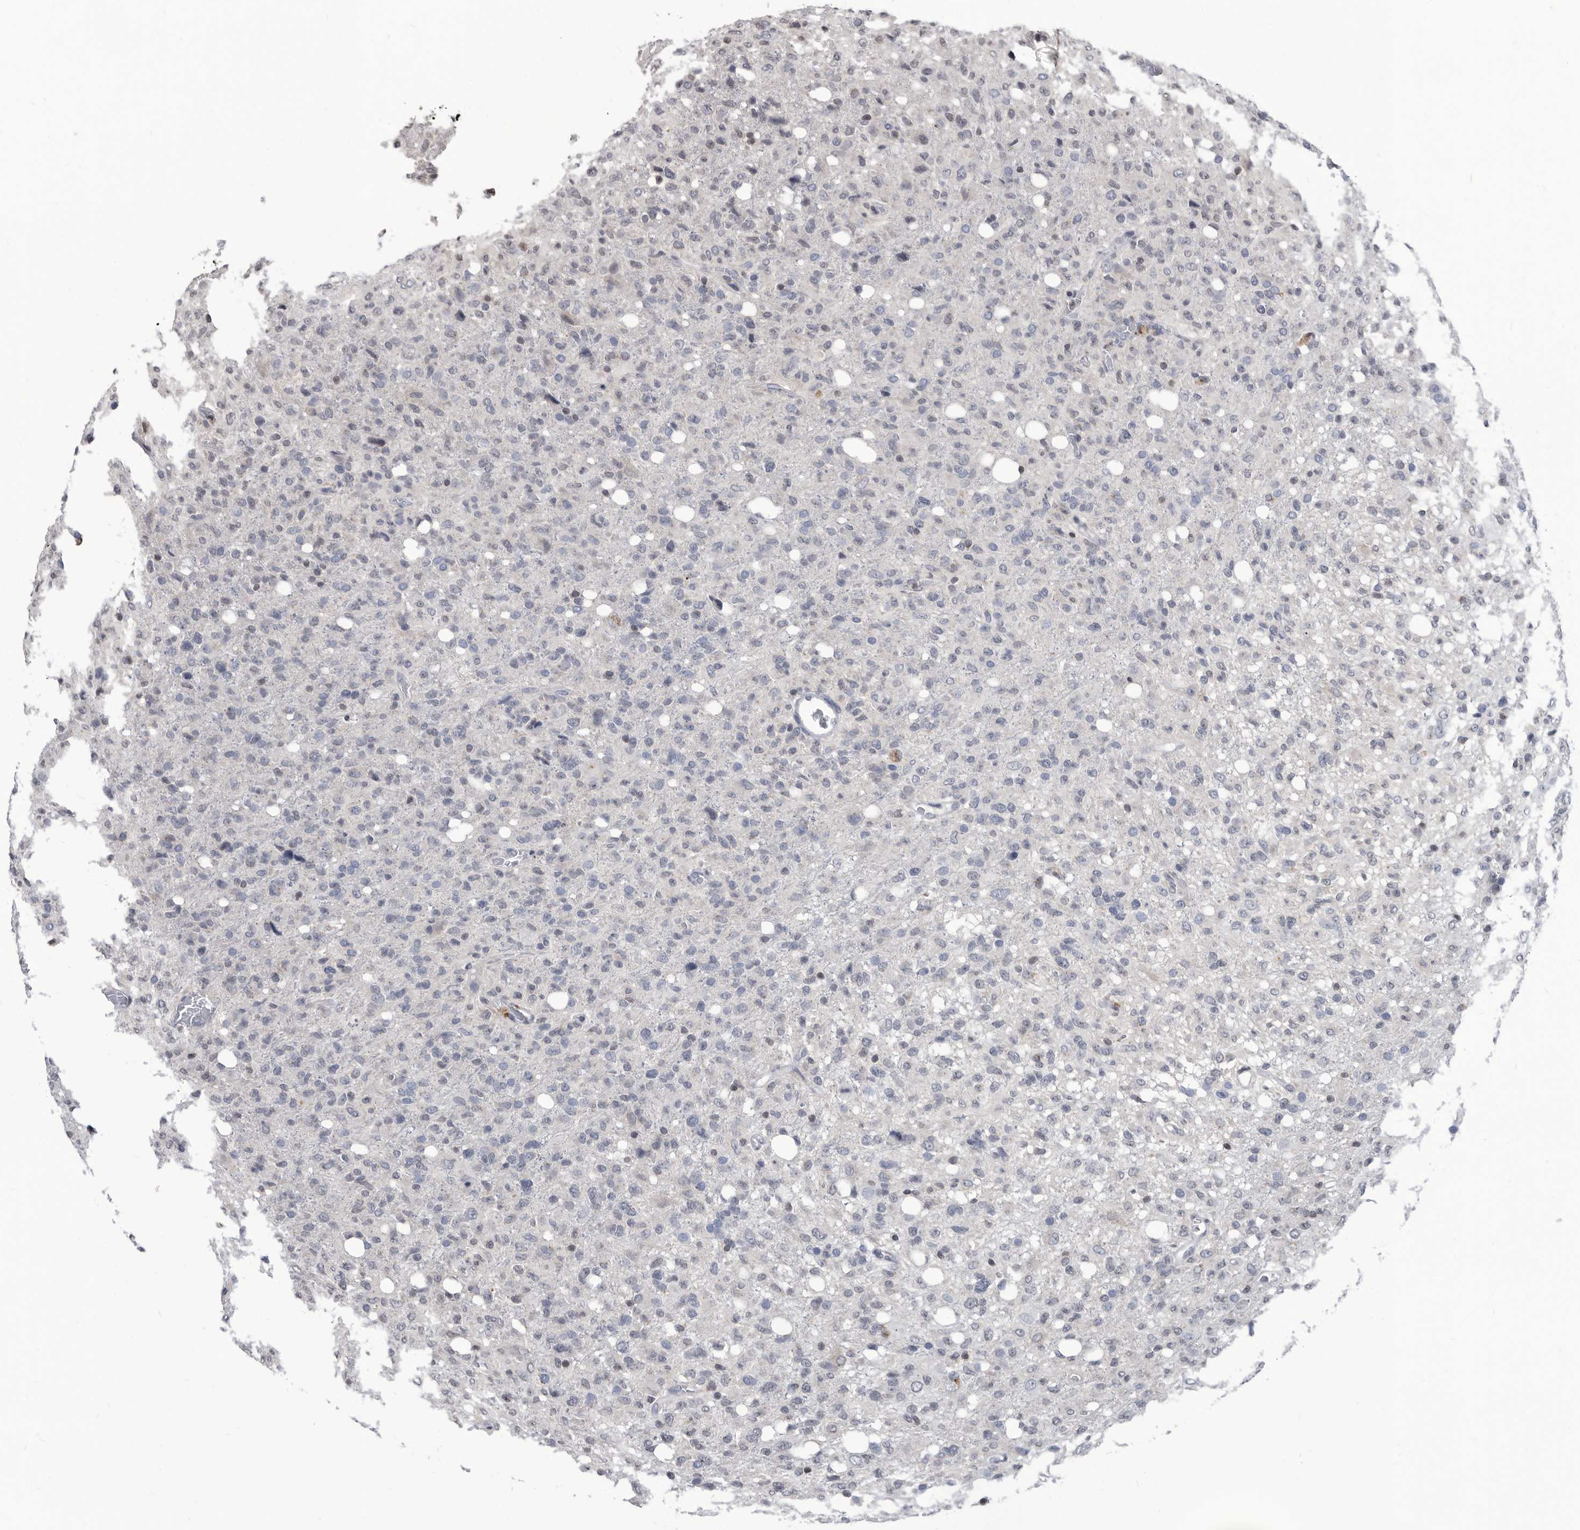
{"staining": {"intensity": "negative", "quantity": "none", "location": "none"}, "tissue": "glioma", "cell_type": "Tumor cells", "image_type": "cancer", "snomed": [{"axis": "morphology", "description": "Glioma, malignant, High grade"}, {"axis": "topography", "description": "Brain"}], "caption": "A photomicrograph of human glioma is negative for staining in tumor cells.", "gene": "TSTD1", "patient": {"sex": "female", "age": 57}}